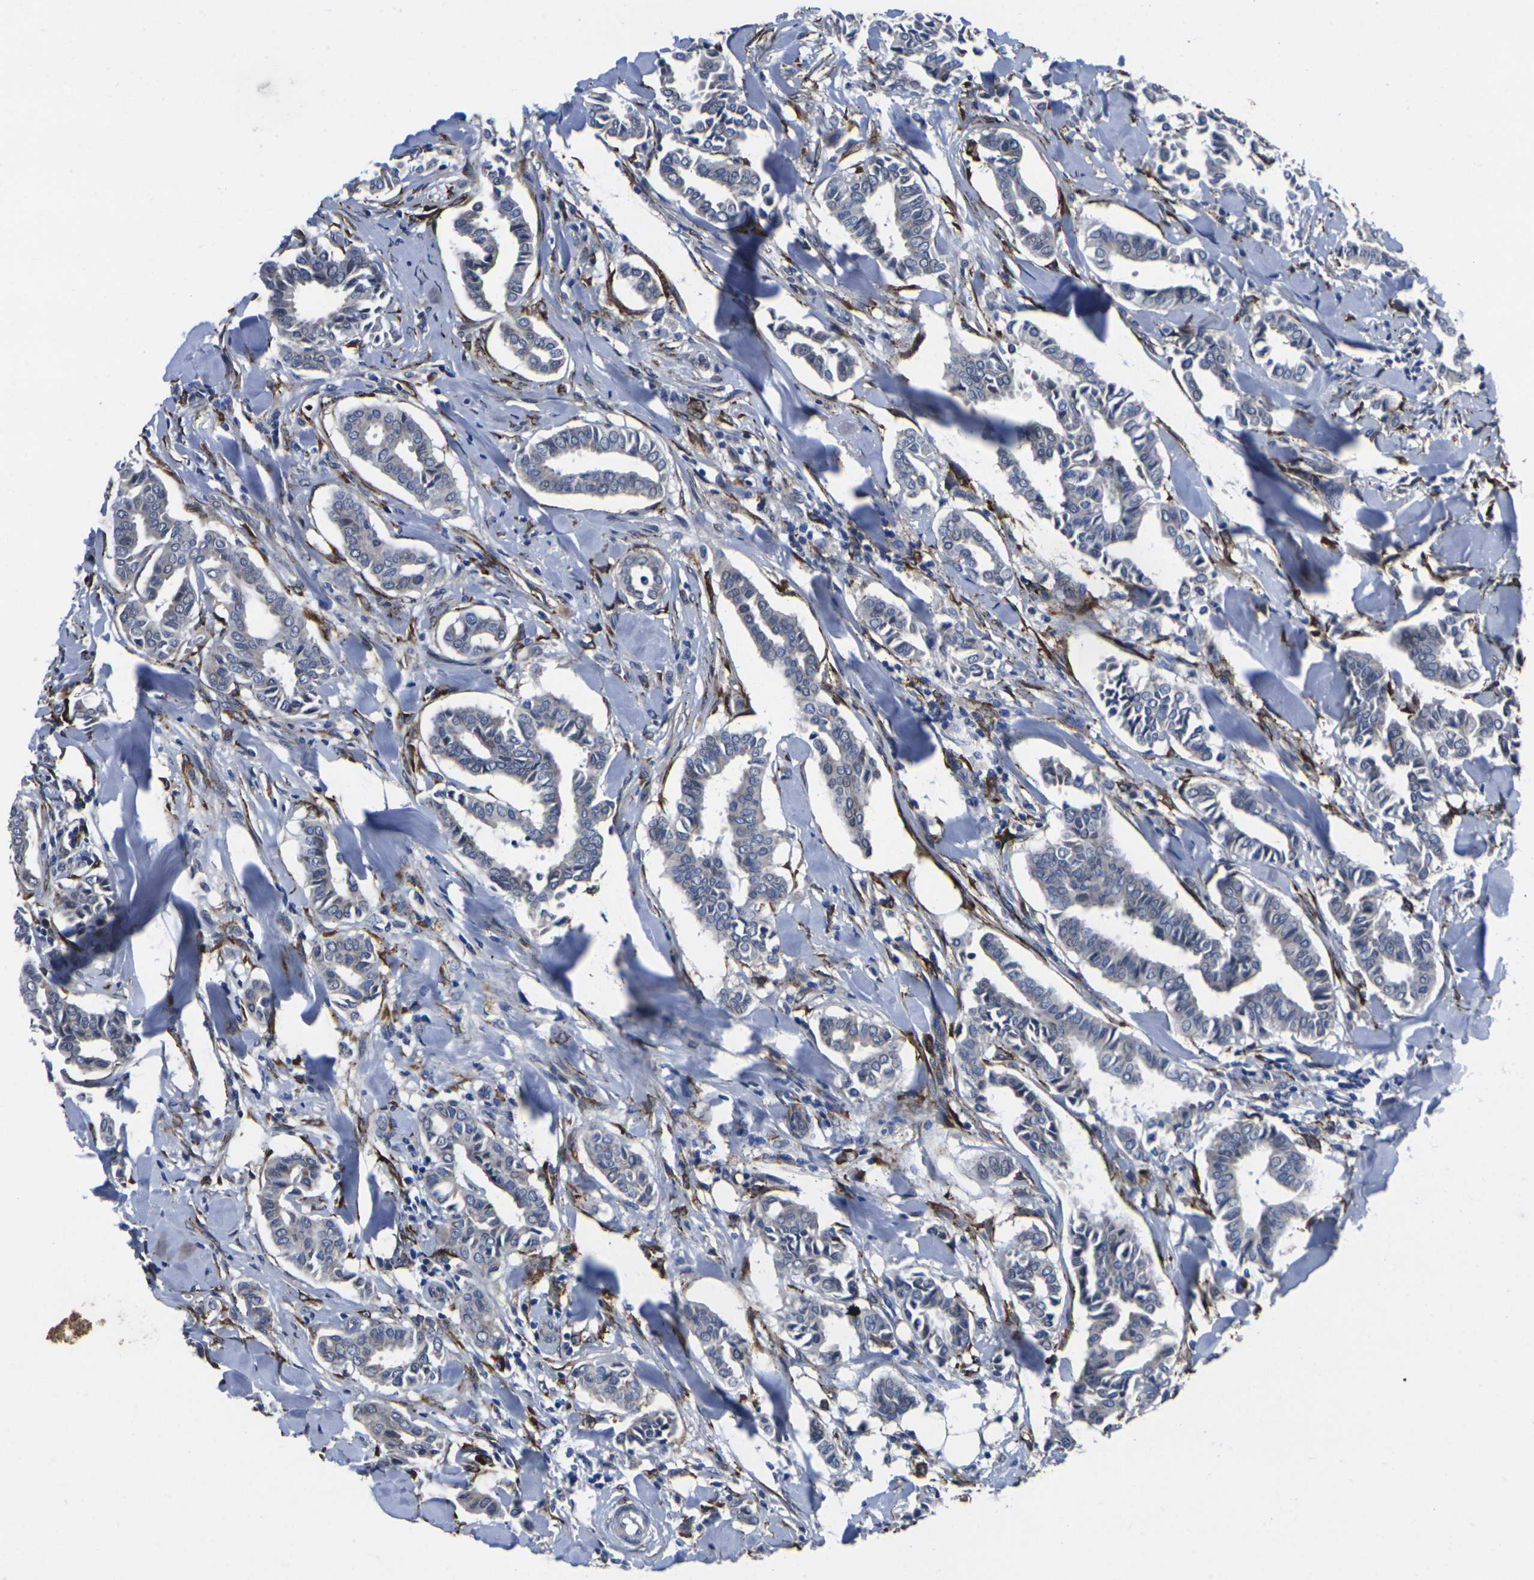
{"staining": {"intensity": "negative", "quantity": "none", "location": "none"}, "tissue": "head and neck cancer", "cell_type": "Tumor cells", "image_type": "cancer", "snomed": [{"axis": "morphology", "description": "Adenocarcinoma, NOS"}, {"axis": "topography", "description": "Salivary gland"}, {"axis": "topography", "description": "Head-Neck"}], "caption": "DAB immunohistochemical staining of adenocarcinoma (head and neck) reveals no significant expression in tumor cells. (Brightfield microscopy of DAB immunohistochemistry at high magnification).", "gene": "CYP2C8", "patient": {"sex": "female", "age": 59}}